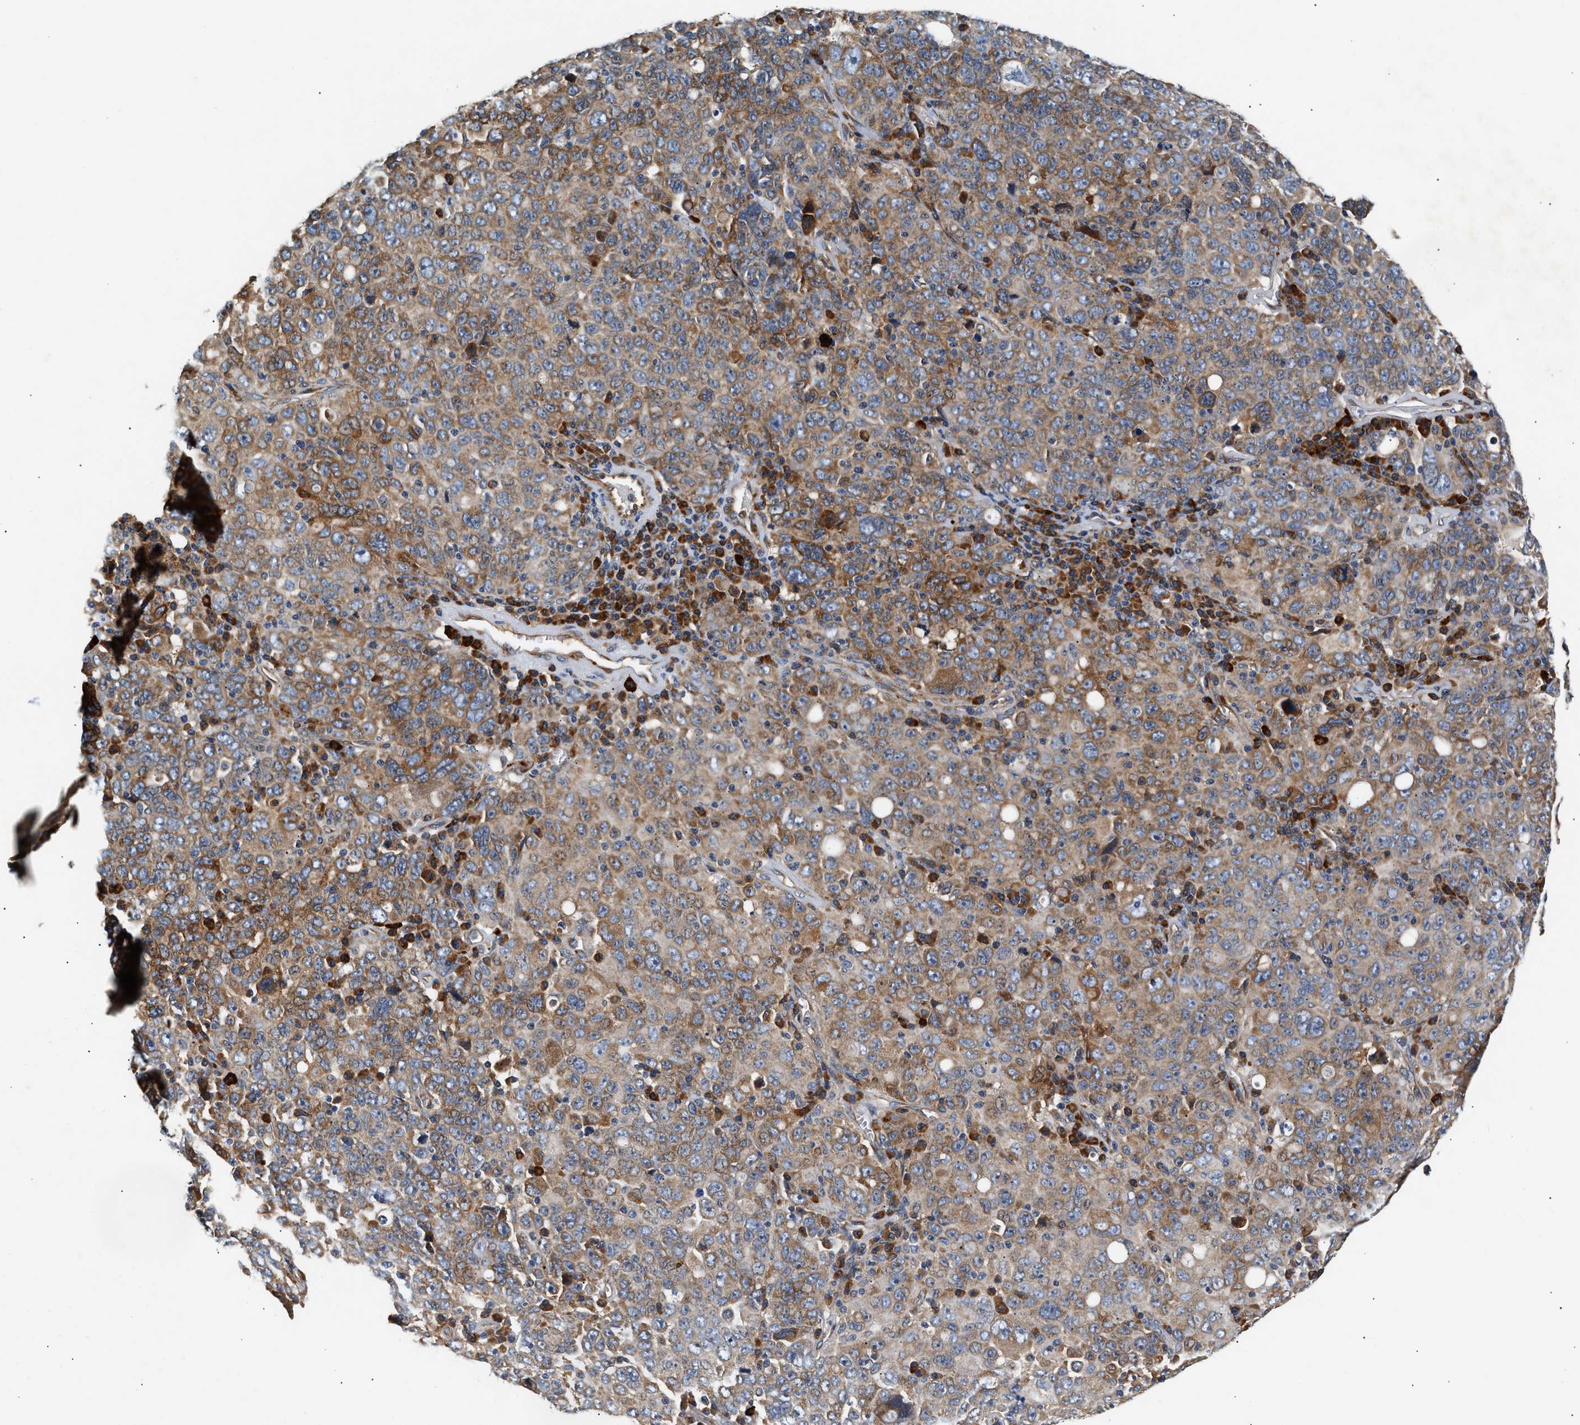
{"staining": {"intensity": "moderate", "quantity": ">75%", "location": "cytoplasmic/membranous"}, "tissue": "ovarian cancer", "cell_type": "Tumor cells", "image_type": "cancer", "snomed": [{"axis": "morphology", "description": "Carcinoma, endometroid"}, {"axis": "topography", "description": "Ovary"}], "caption": "The immunohistochemical stain highlights moderate cytoplasmic/membranous positivity in tumor cells of endometroid carcinoma (ovarian) tissue.", "gene": "IFT74", "patient": {"sex": "female", "age": 62}}